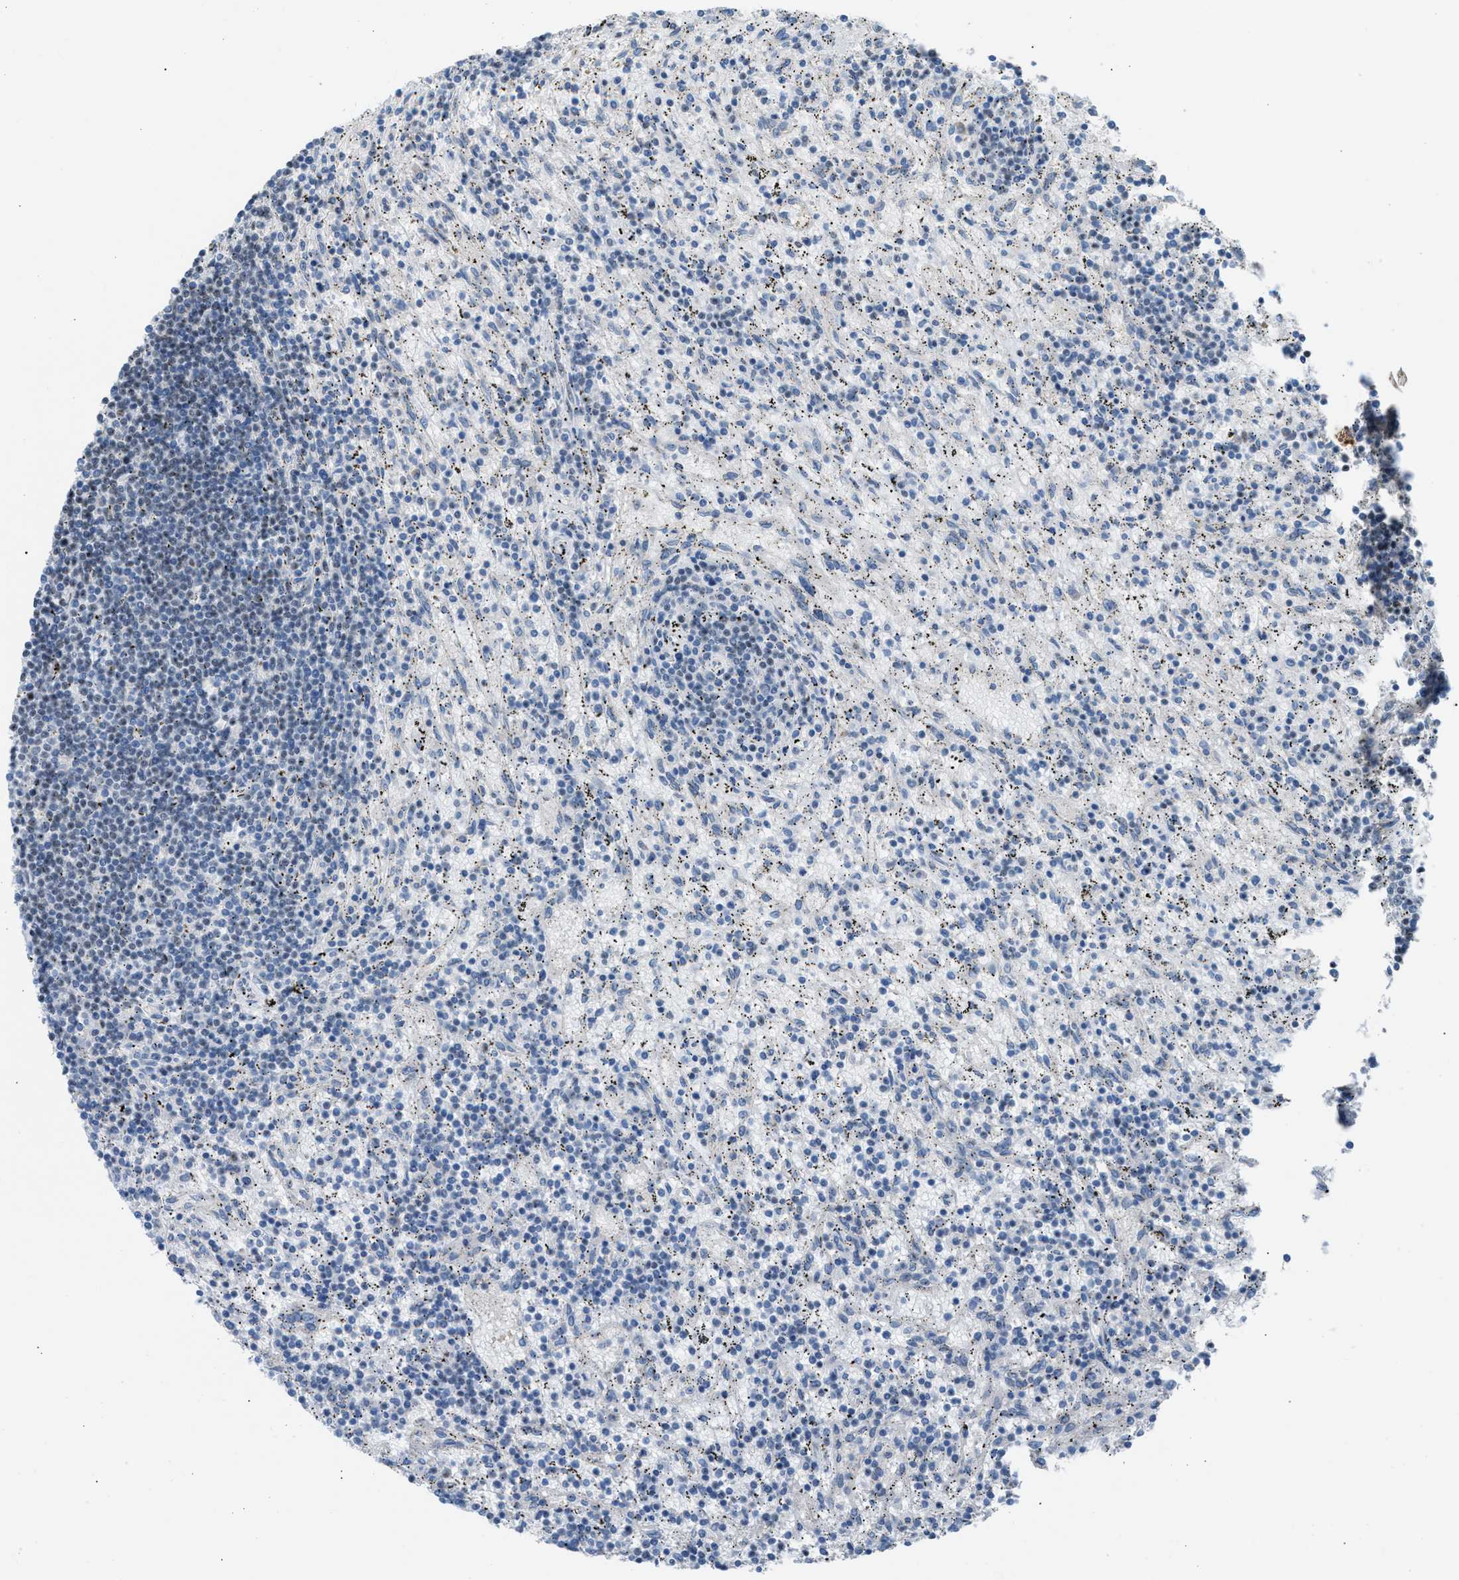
{"staining": {"intensity": "negative", "quantity": "none", "location": "none"}, "tissue": "lymphoma", "cell_type": "Tumor cells", "image_type": "cancer", "snomed": [{"axis": "morphology", "description": "Malignant lymphoma, non-Hodgkin's type, Low grade"}, {"axis": "topography", "description": "Spleen"}], "caption": "Histopathology image shows no significant protein staining in tumor cells of low-grade malignant lymphoma, non-Hodgkin's type.", "gene": "CENPP", "patient": {"sex": "male", "age": 76}}